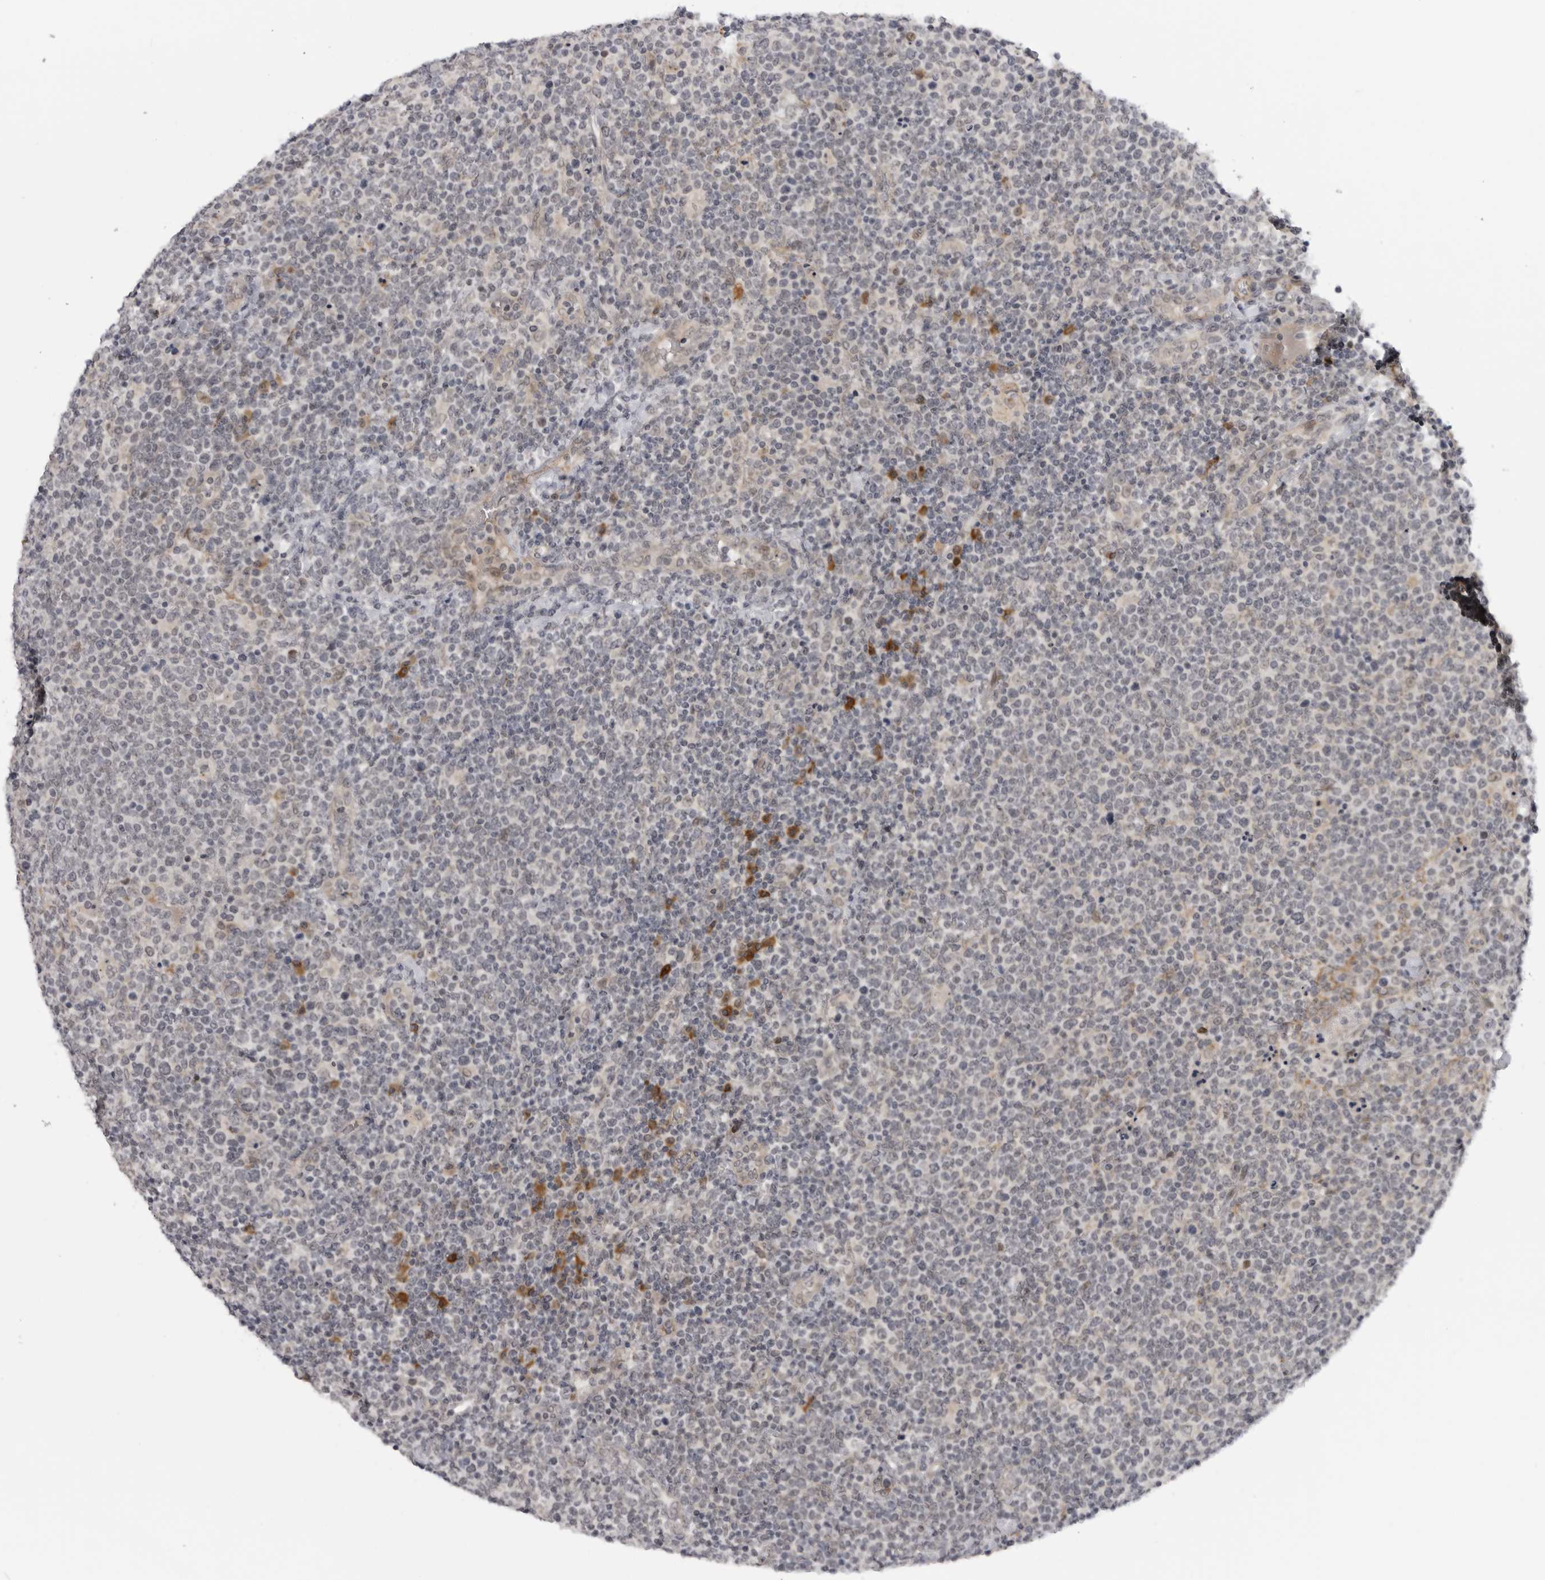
{"staining": {"intensity": "weak", "quantity": "25%-75%", "location": "nuclear"}, "tissue": "lymphoma", "cell_type": "Tumor cells", "image_type": "cancer", "snomed": [{"axis": "morphology", "description": "Malignant lymphoma, non-Hodgkin's type, High grade"}, {"axis": "topography", "description": "Lymph node"}], "caption": "Tumor cells exhibit low levels of weak nuclear staining in about 25%-75% of cells in human high-grade malignant lymphoma, non-Hodgkin's type.", "gene": "ALPK2", "patient": {"sex": "male", "age": 61}}